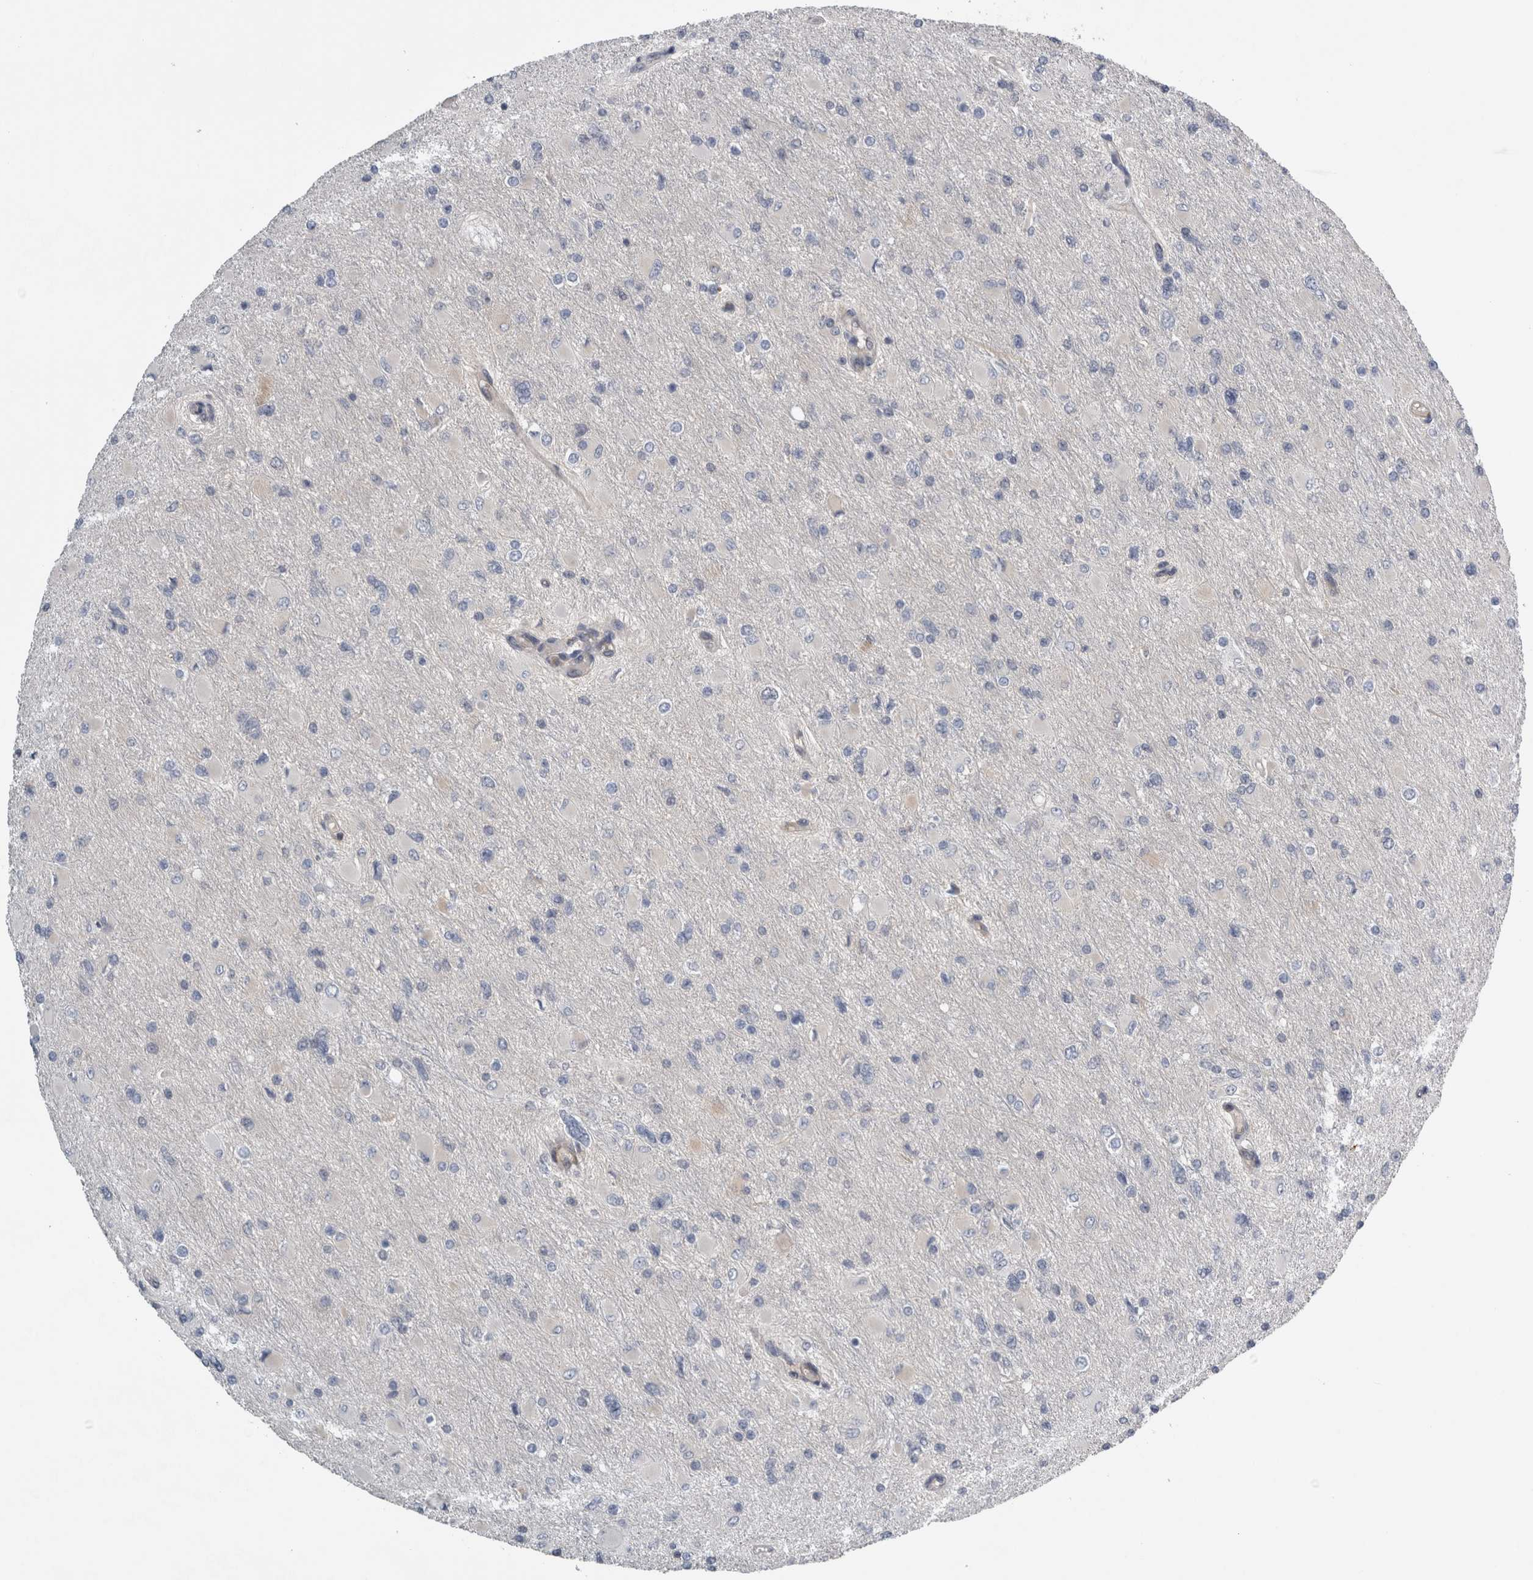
{"staining": {"intensity": "negative", "quantity": "none", "location": "none"}, "tissue": "glioma", "cell_type": "Tumor cells", "image_type": "cancer", "snomed": [{"axis": "morphology", "description": "Glioma, malignant, High grade"}, {"axis": "topography", "description": "Cerebral cortex"}], "caption": "Tumor cells are negative for protein expression in human malignant glioma (high-grade).", "gene": "NAPRT", "patient": {"sex": "female", "age": 36}}